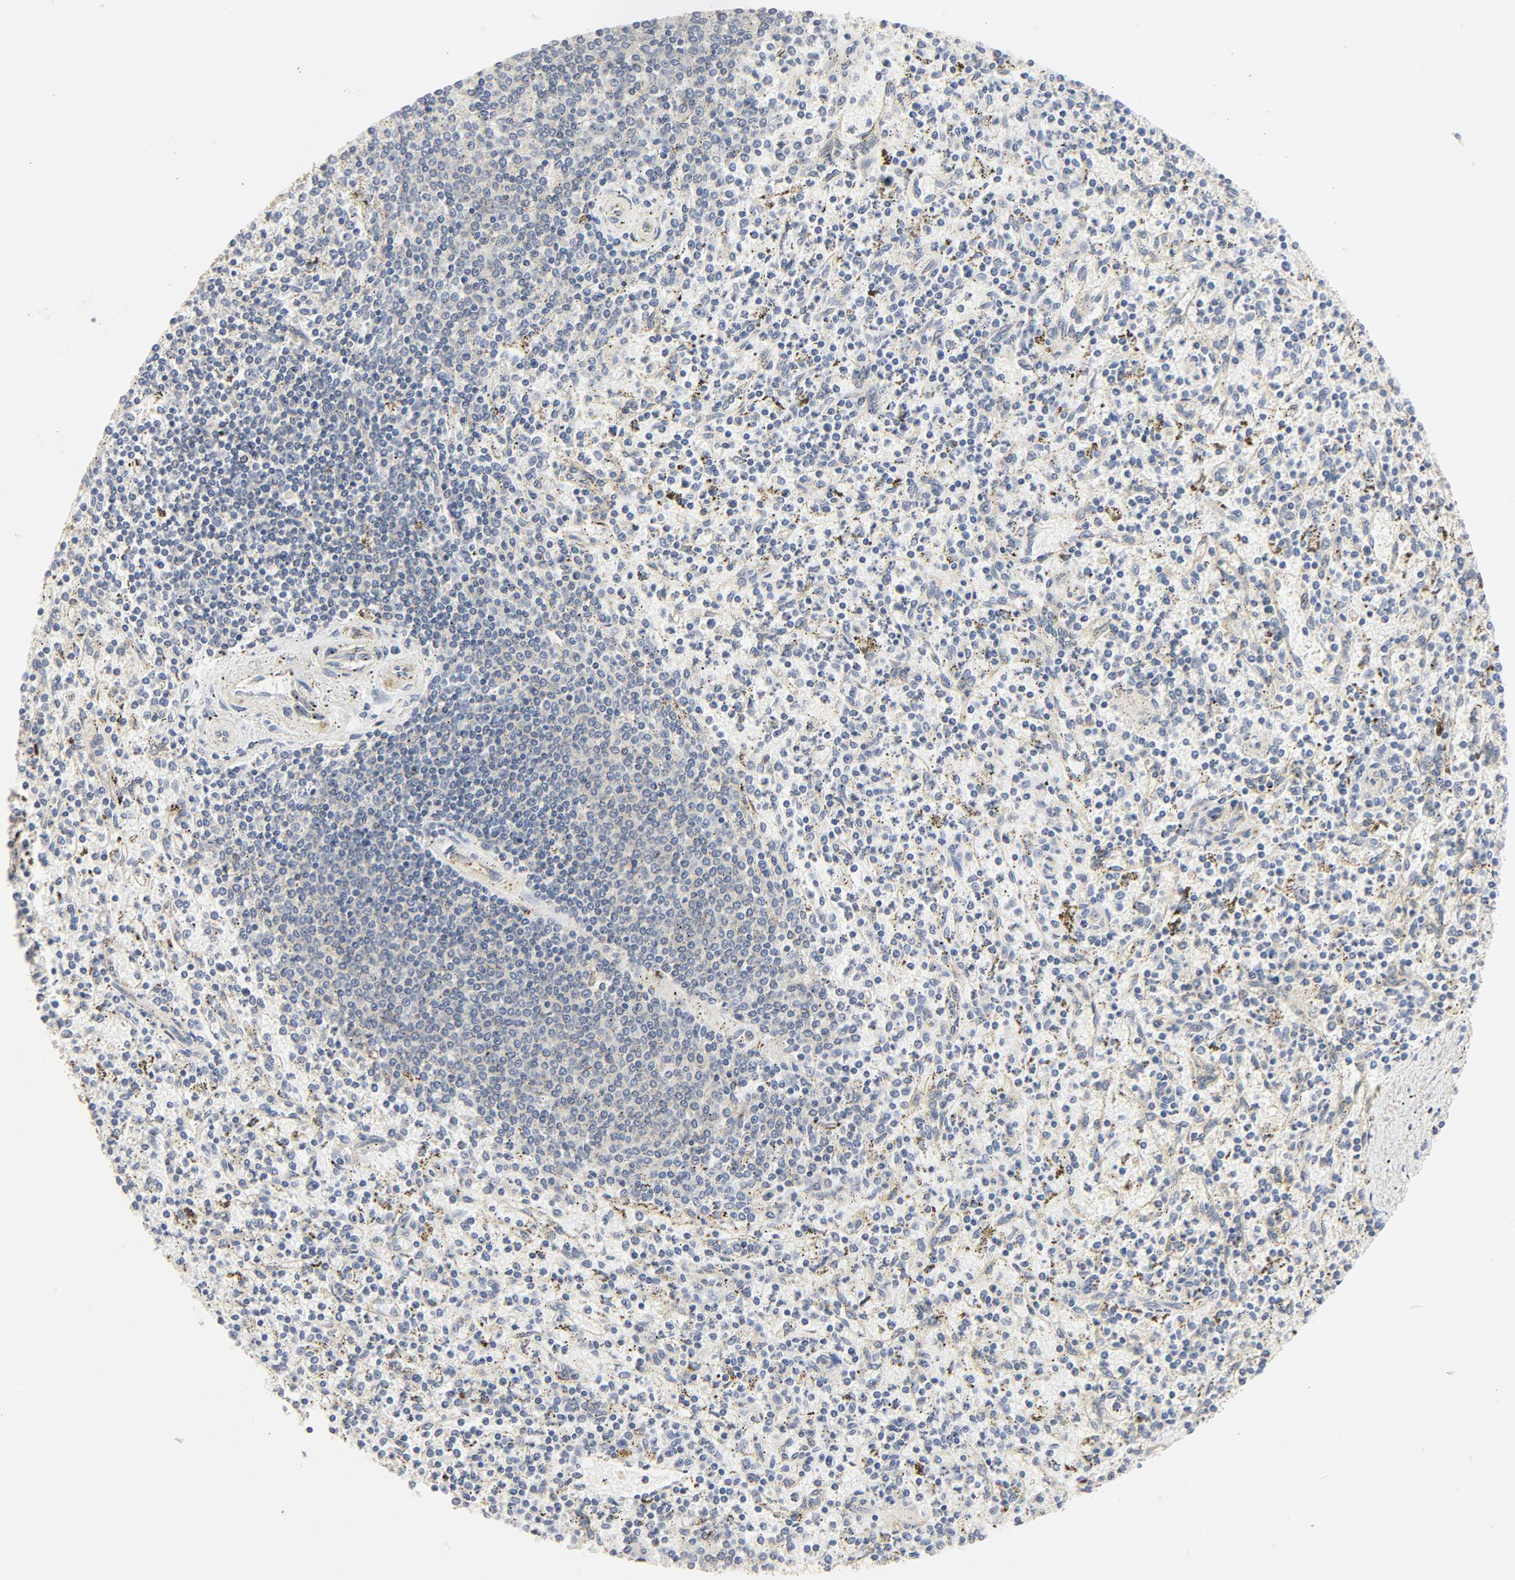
{"staining": {"intensity": "weak", "quantity": "<25%", "location": "cytoplasmic/membranous"}, "tissue": "spleen", "cell_type": "Cells in red pulp", "image_type": "normal", "snomed": [{"axis": "morphology", "description": "Normal tissue, NOS"}, {"axis": "topography", "description": "Spleen"}], "caption": "DAB (3,3'-diaminobenzidine) immunohistochemical staining of normal spleen displays no significant expression in cells in red pulp.", "gene": "RABEP1", "patient": {"sex": "male", "age": 72}}